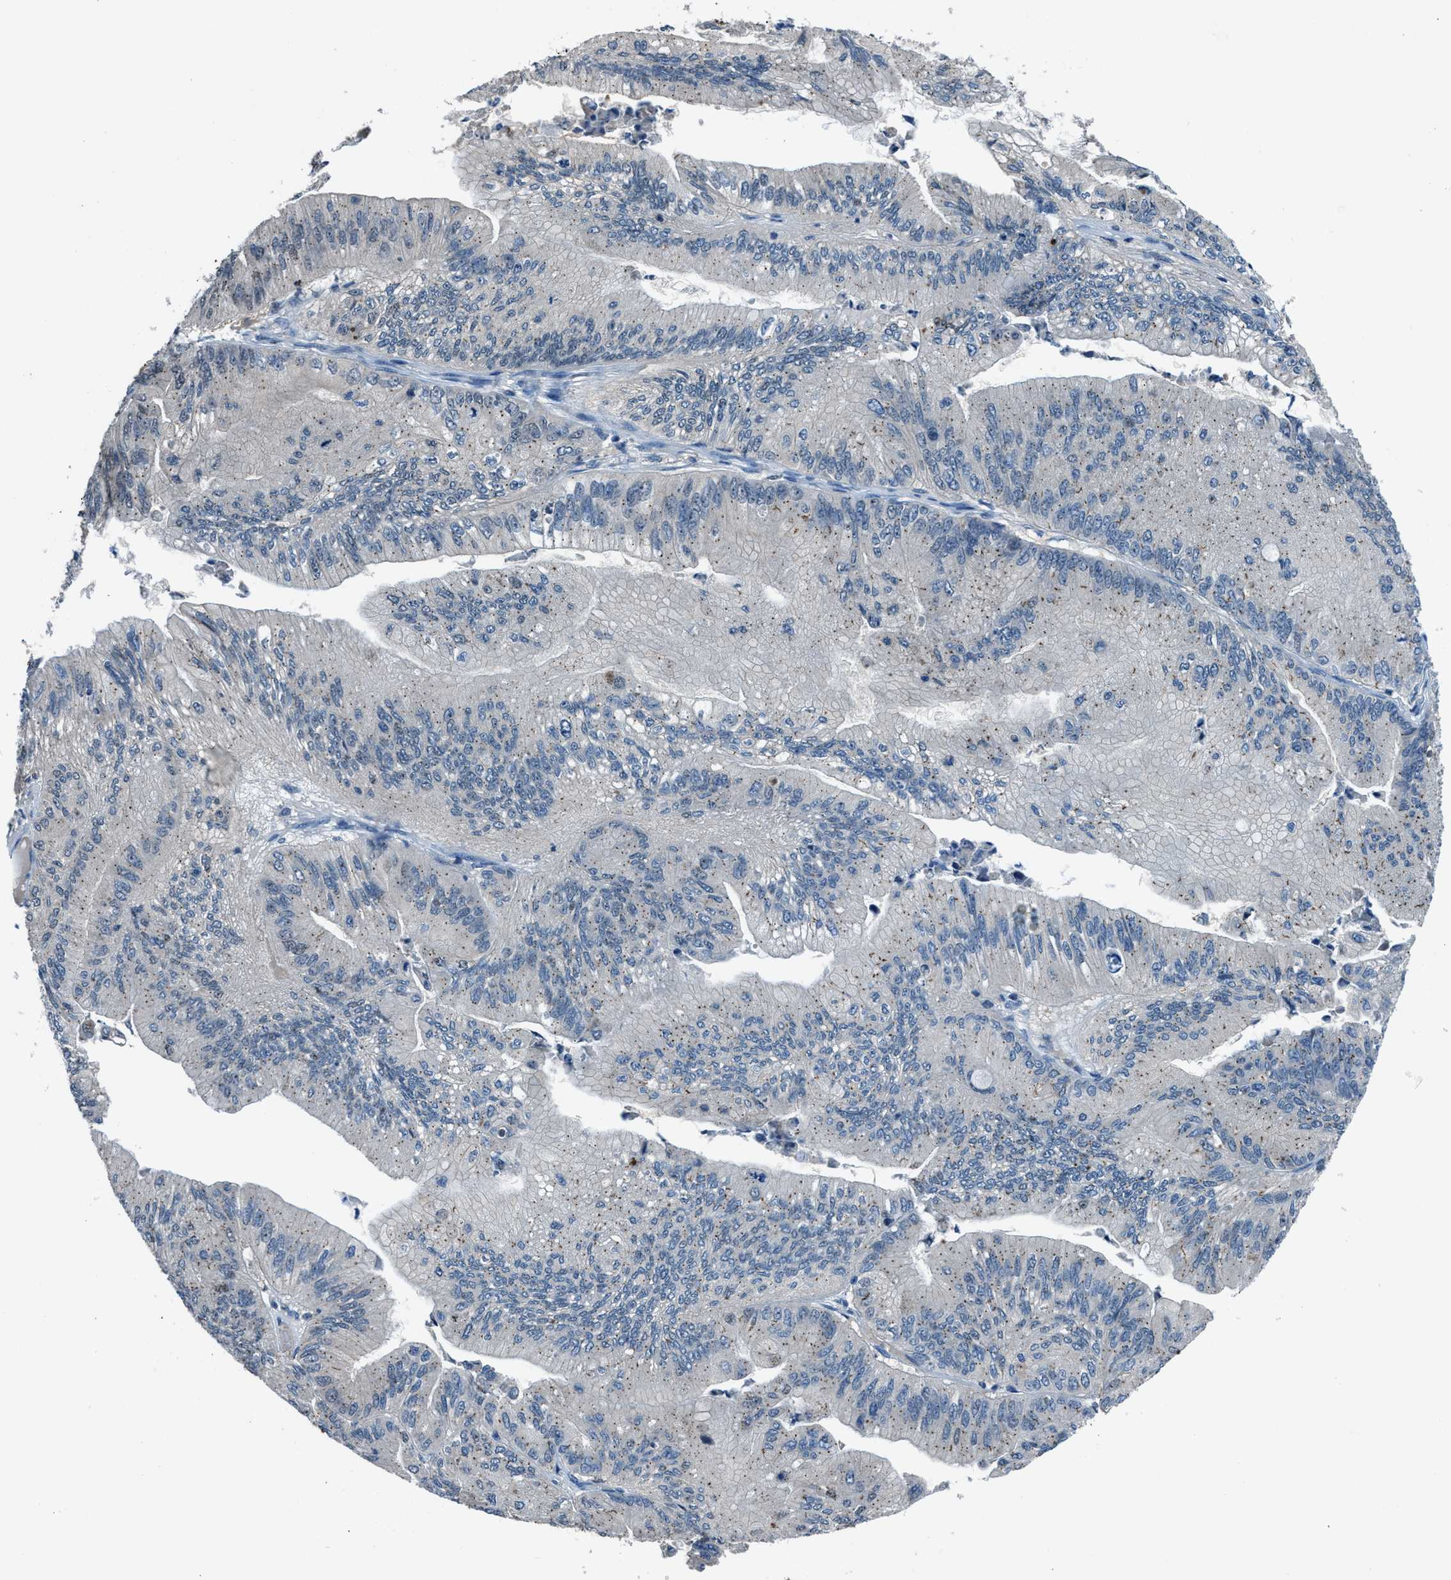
{"staining": {"intensity": "weak", "quantity": "<25%", "location": "cytoplasmic/membranous"}, "tissue": "ovarian cancer", "cell_type": "Tumor cells", "image_type": "cancer", "snomed": [{"axis": "morphology", "description": "Cystadenocarcinoma, mucinous, NOS"}, {"axis": "topography", "description": "Ovary"}], "caption": "Tumor cells show no significant positivity in ovarian mucinous cystadenocarcinoma. (Immunohistochemistry, brightfield microscopy, high magnification).", "gene": "DUSP19", "patient": {"sex": "female", "age": 61}}